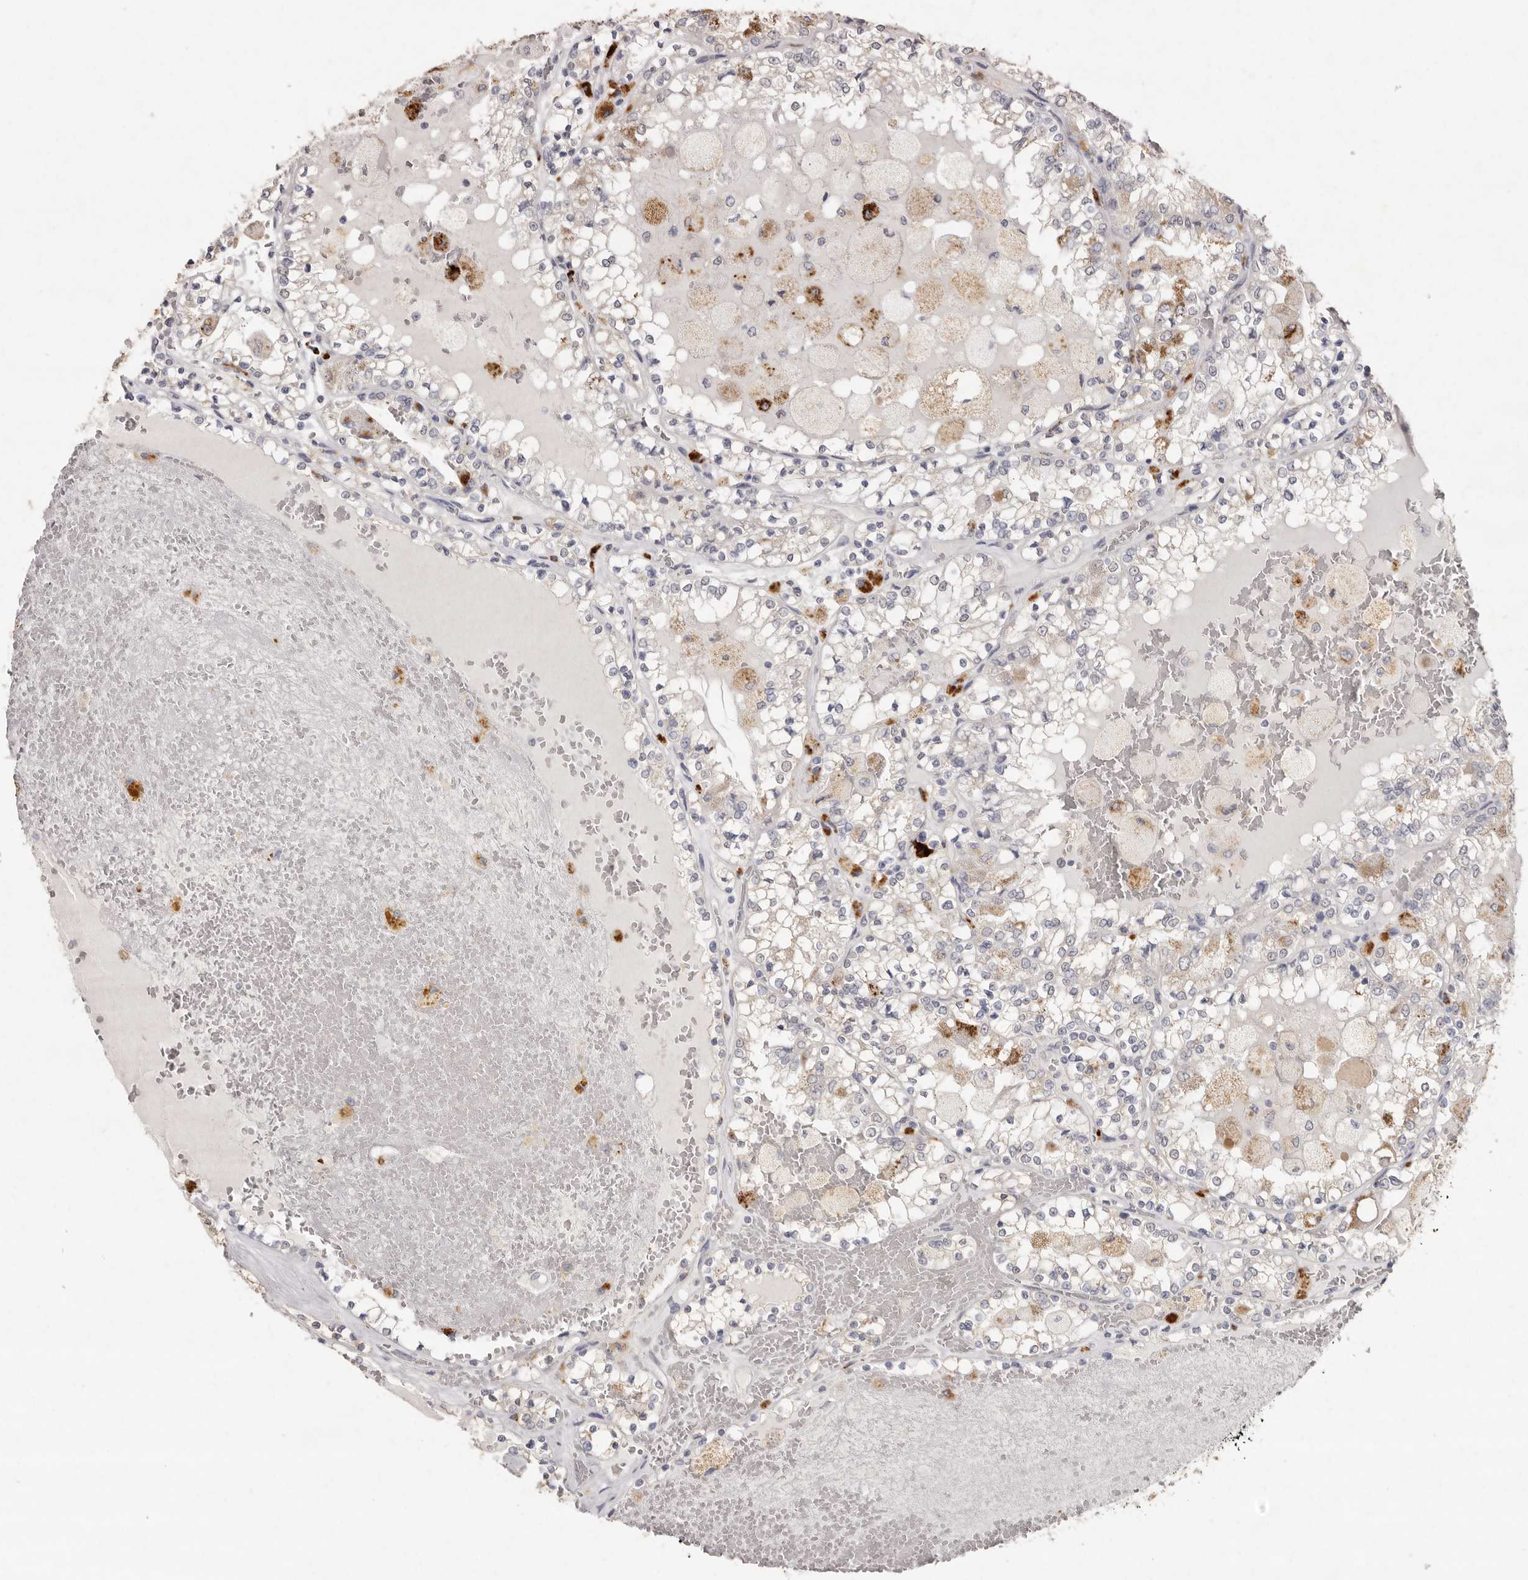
{"staining": {"intensity": "negative", "quantity": "none", "location": "none"}, "tissue": "renal cancer", "cell_type": "Tumor cells", "image_type": "cancer", "snomed": [{"axis": "morphology", "description": "Adenocarcinoma, NOS"}, {"axis": "topography", "description": "Kidney"}], "caption": "An immunohistochemistry micrograph of renal cancer (adenocarcinoma) is shown. There is no staining in tumor cells of renal cancer (adenocarcinoma).", "gene": "FAM185A", "patient": {"sex": "female", "age": 56}}